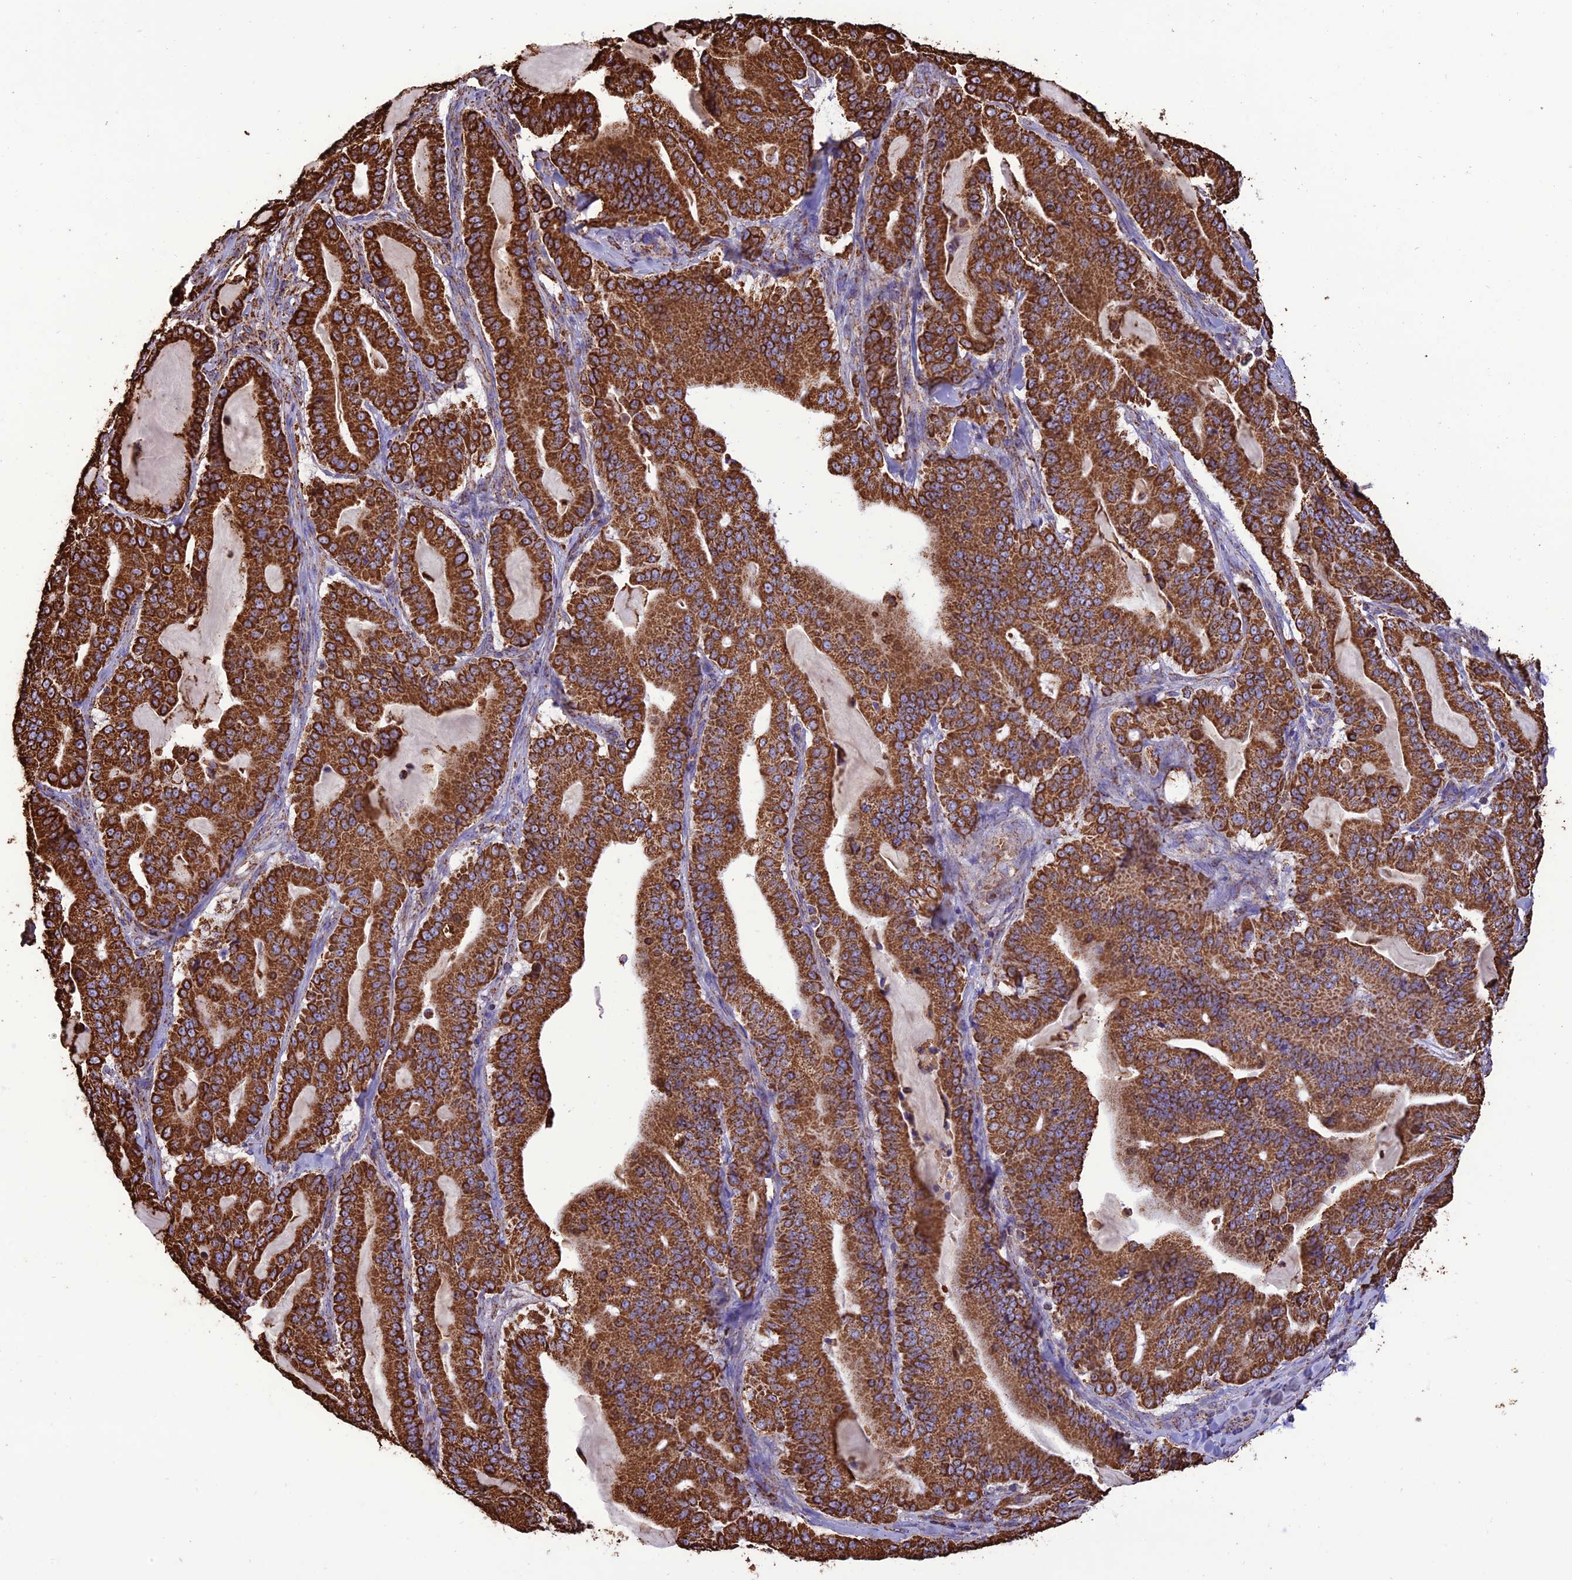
{"staining": {"intensity": "strong", "quantity": ">75%", "location": "cytoplasmic/membranous"}, "tissue": "pancreatic cancer", "cell_type": "Tumor cells", "image_type": "cancer", "snomed": [{"axis": "morphology", "description": "Adenocarcinoma, NOS"}, {"axis": "topography", "description": "Pancreas"}], "caption": "Immunohistochemical staining of pancreatic adenocarcinoma demonstrates strong cytoplasmic/membranous protein expression in about >75% of tumor cells.", "gene": "NDUFAF1", "patient": {"sex": "male", "age": 63}}